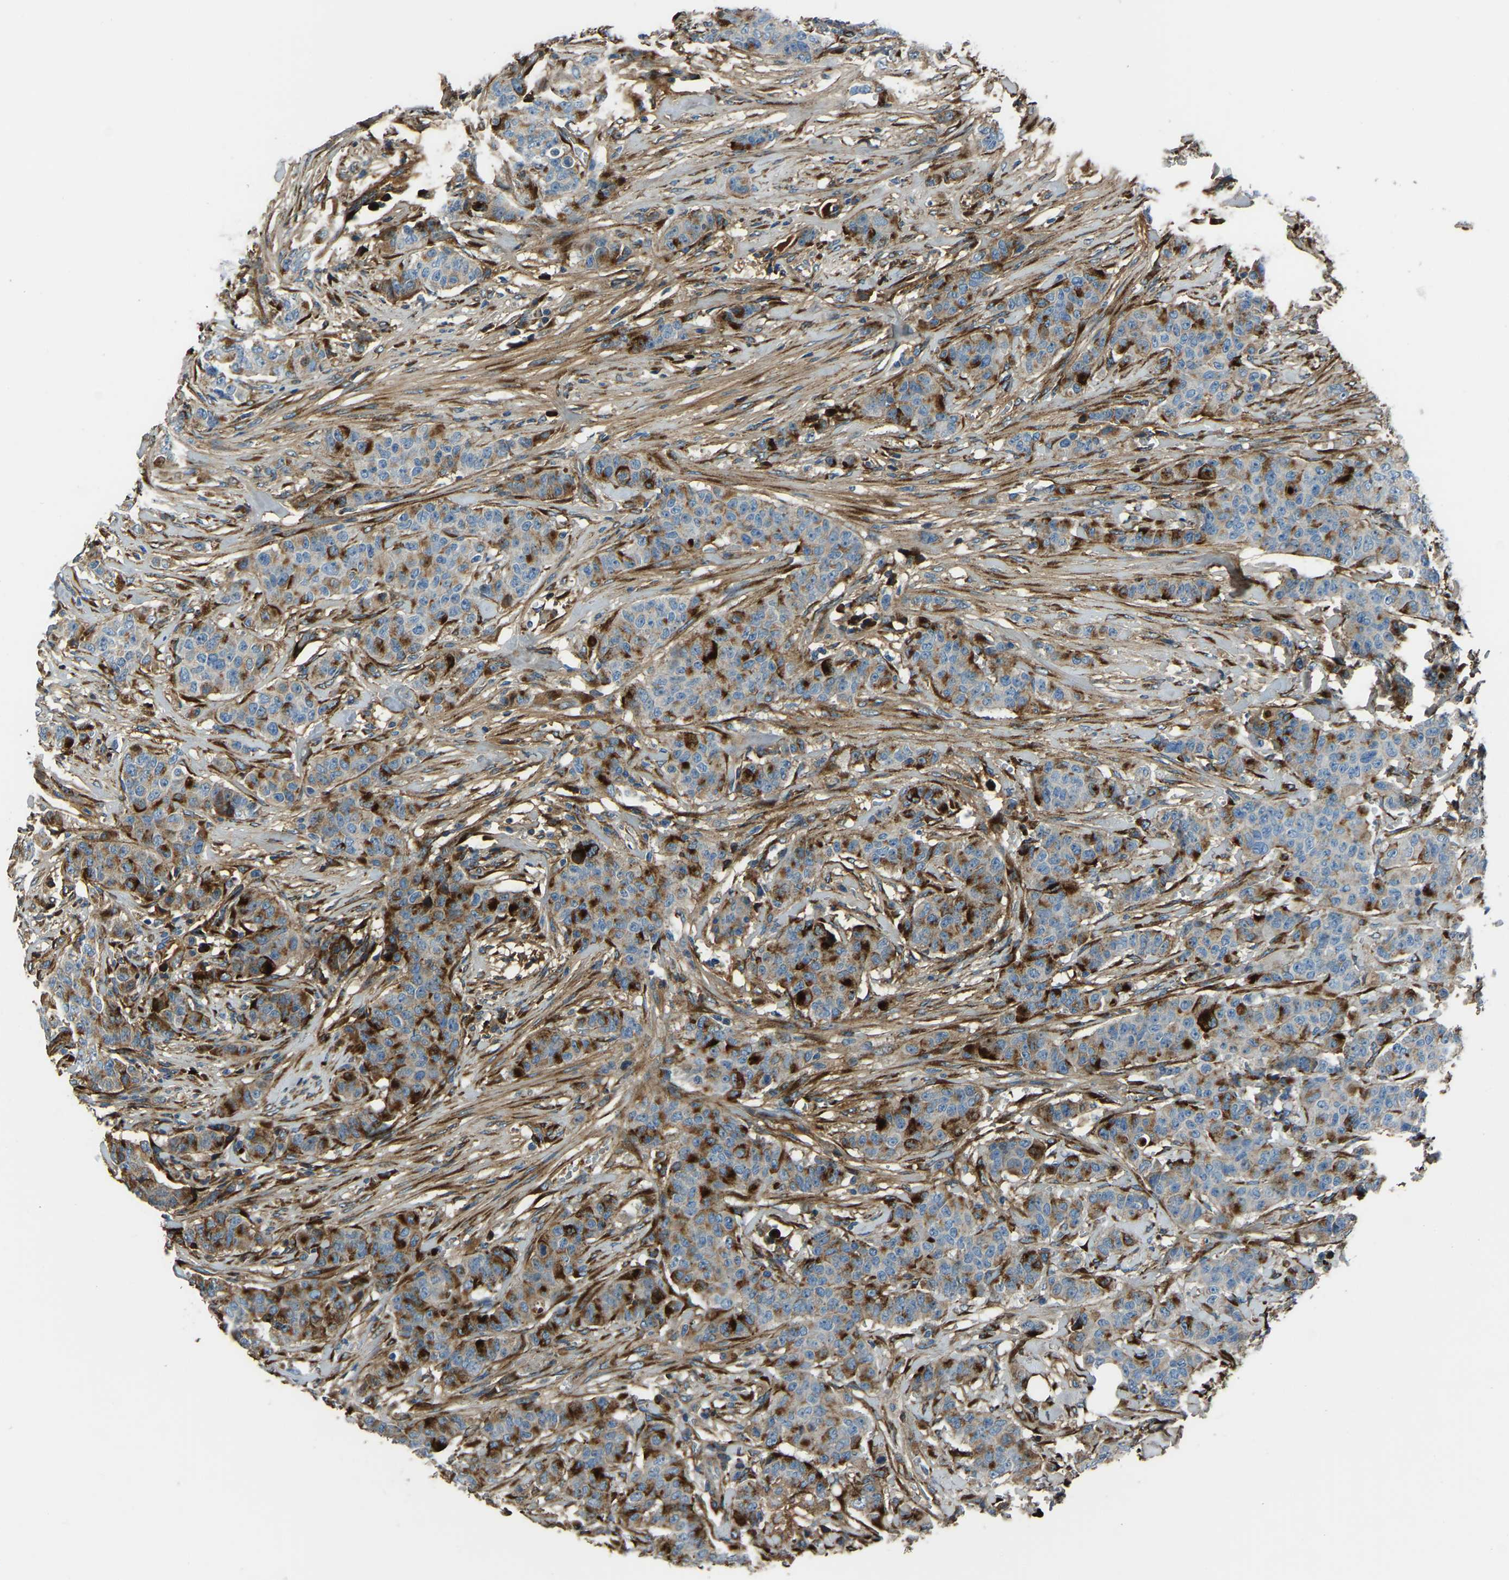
{"staining": {"intensity": "moderate", "quantity": "25%-75%", "location": "cytoplasmic/membranous"}, "tissue": "breast cancer", "cell_type": "Tumor cells", "image_type": "cancer", "snomed": [{"axis": "morphology", "description": "Normal tissue, NOS"}, {"axis": "morphology", "description": "Duct carcinoma"}, {"axis": "topography", "description": "Breast"}], "caption": "Immunohistochemical staining of intraductal carcinoma (breast) exhibits moderate cytoplasmic/membranous protein positivity in about 25%-75% of tumor cells.", "gene": "COL3A1", "patient": {"sex": "female", "age": 40}}